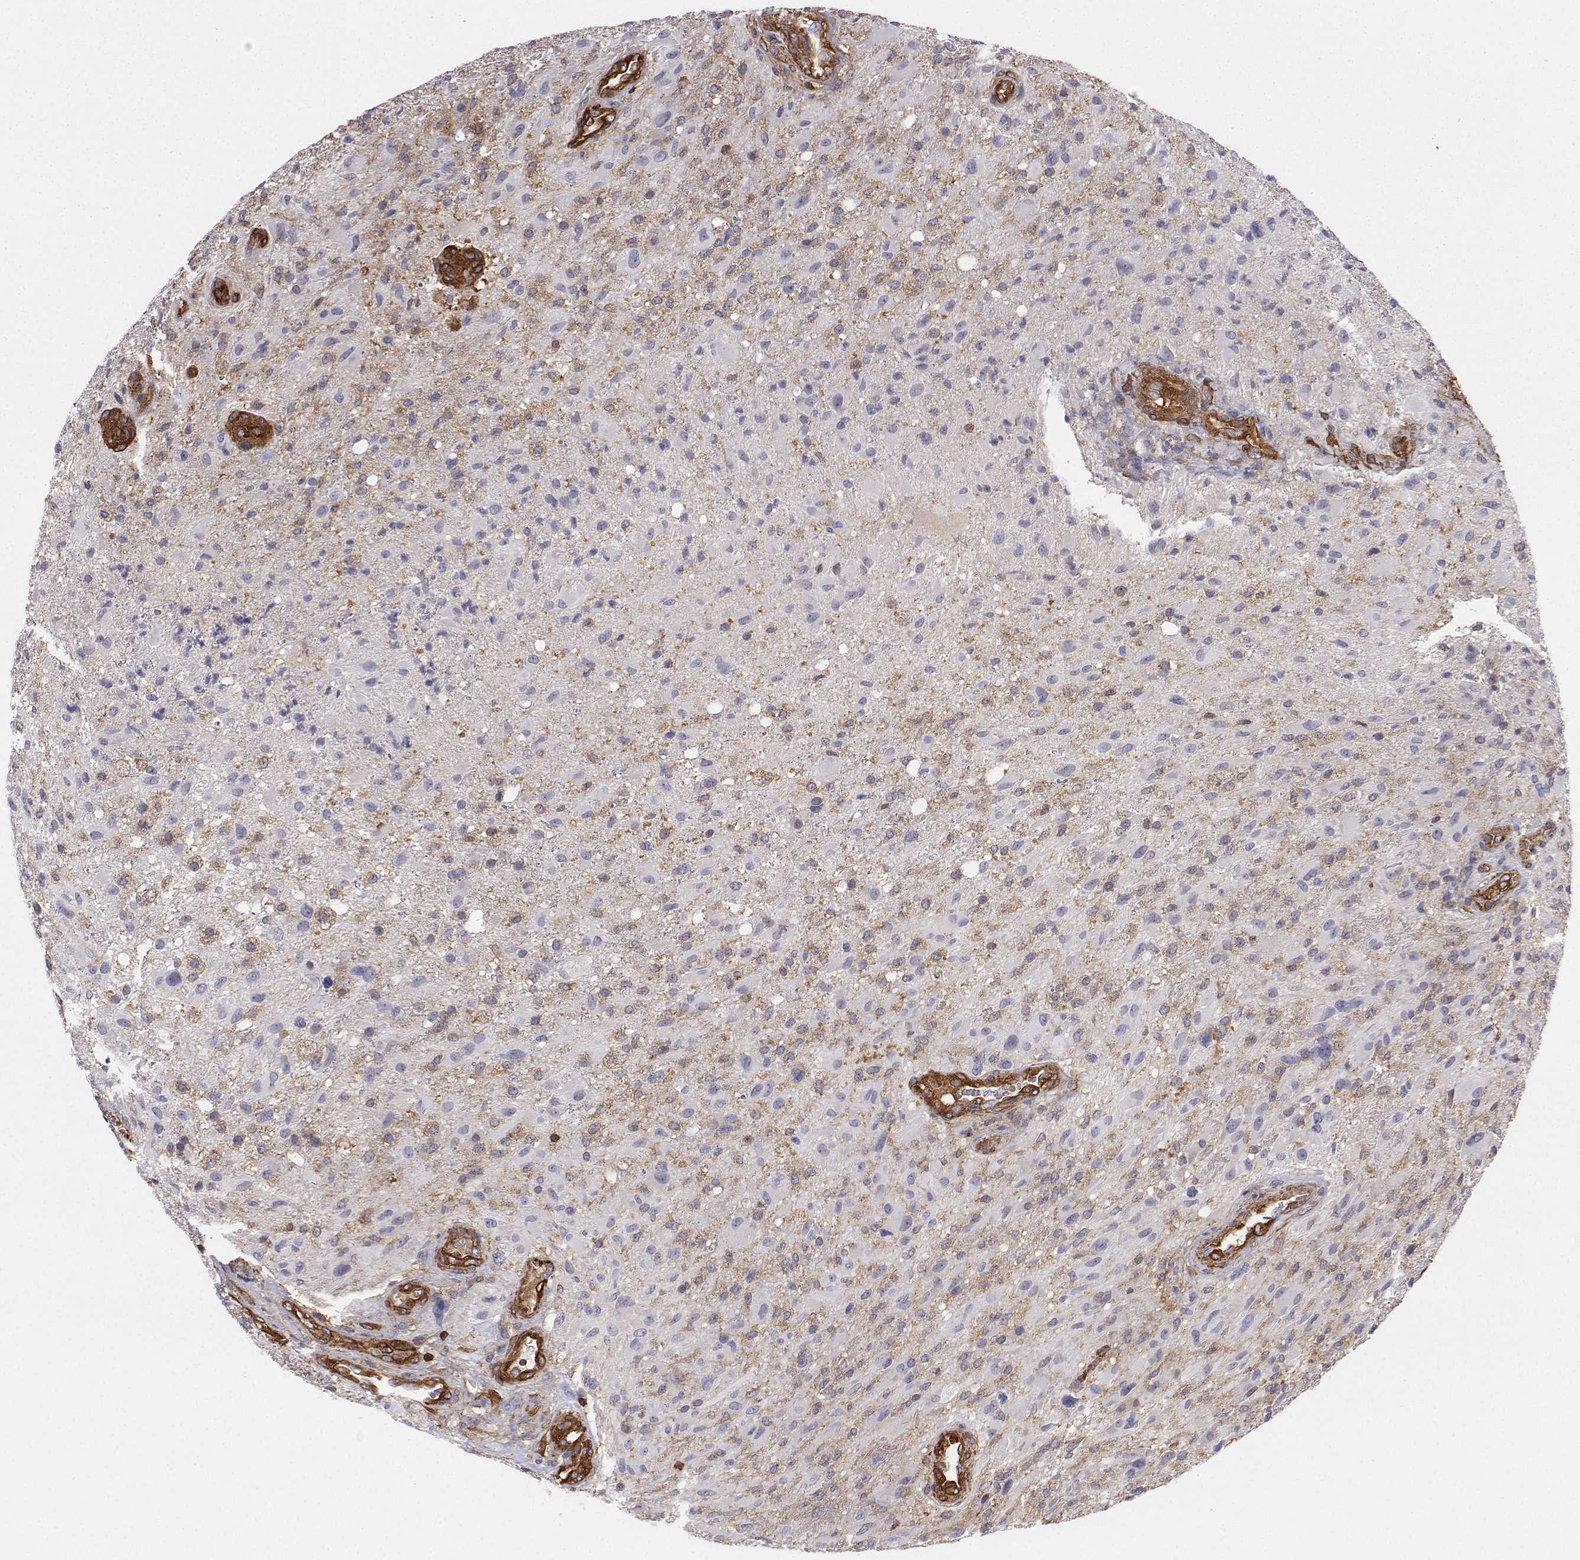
{"staining": {"intensity": "negative", "quantity": "none", "location": "none"}, "tissue": "glioma", "cell_type": "Tumor cells", "image_type": "cancer", "snomed": [{"axis": "morphology", "description": "Glioma, malignant, High grade"}, {"axis": "topography", "description": "Brain"}], "caption": "Micrograph shows no significant protein staining in tumor cells of glioma.", "gene": "MYH9", "patient": {"sex": "male", "age": 53}}